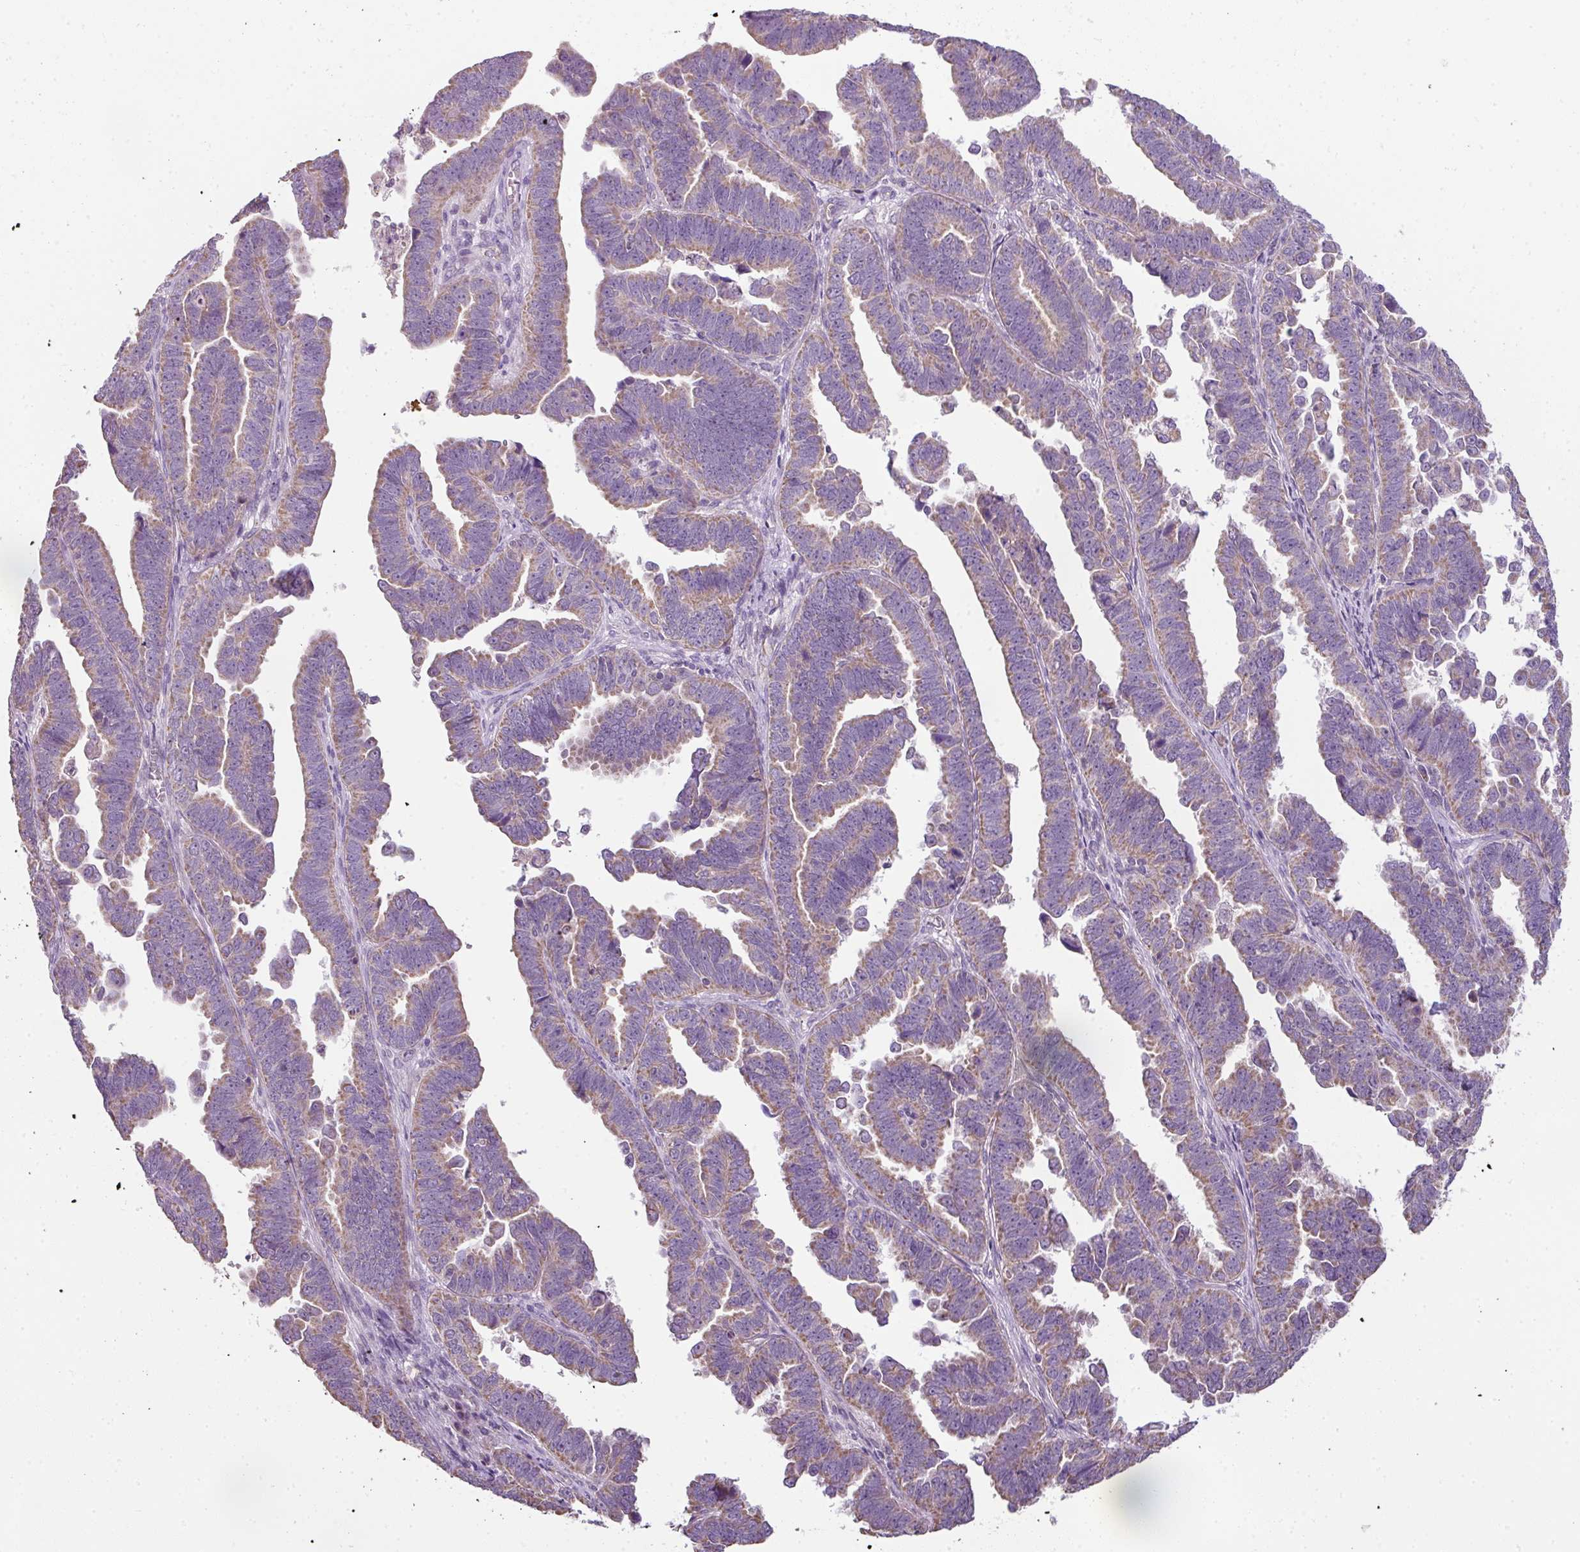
{"staining": {"intensity": "weak", "quantity": ">75%", "location": "cytoplasmic/membranous"}, "tissue": "endometrial cancer", "cell_type": "Tumor cells", "image_type": "cancer", "snomed": [{"axis": "morphology", "description": "Adenocarcinoma, NOS"}, {"axis": "topography", "description": "Endometrium"}], "caption": "The immunohistochemical stain labels weak cytoplasmic/membranous expression in tumor cells of endometrial cancer tissue.", "gene": "PALS2", "patient": {"sex": "female", "age": 75}}